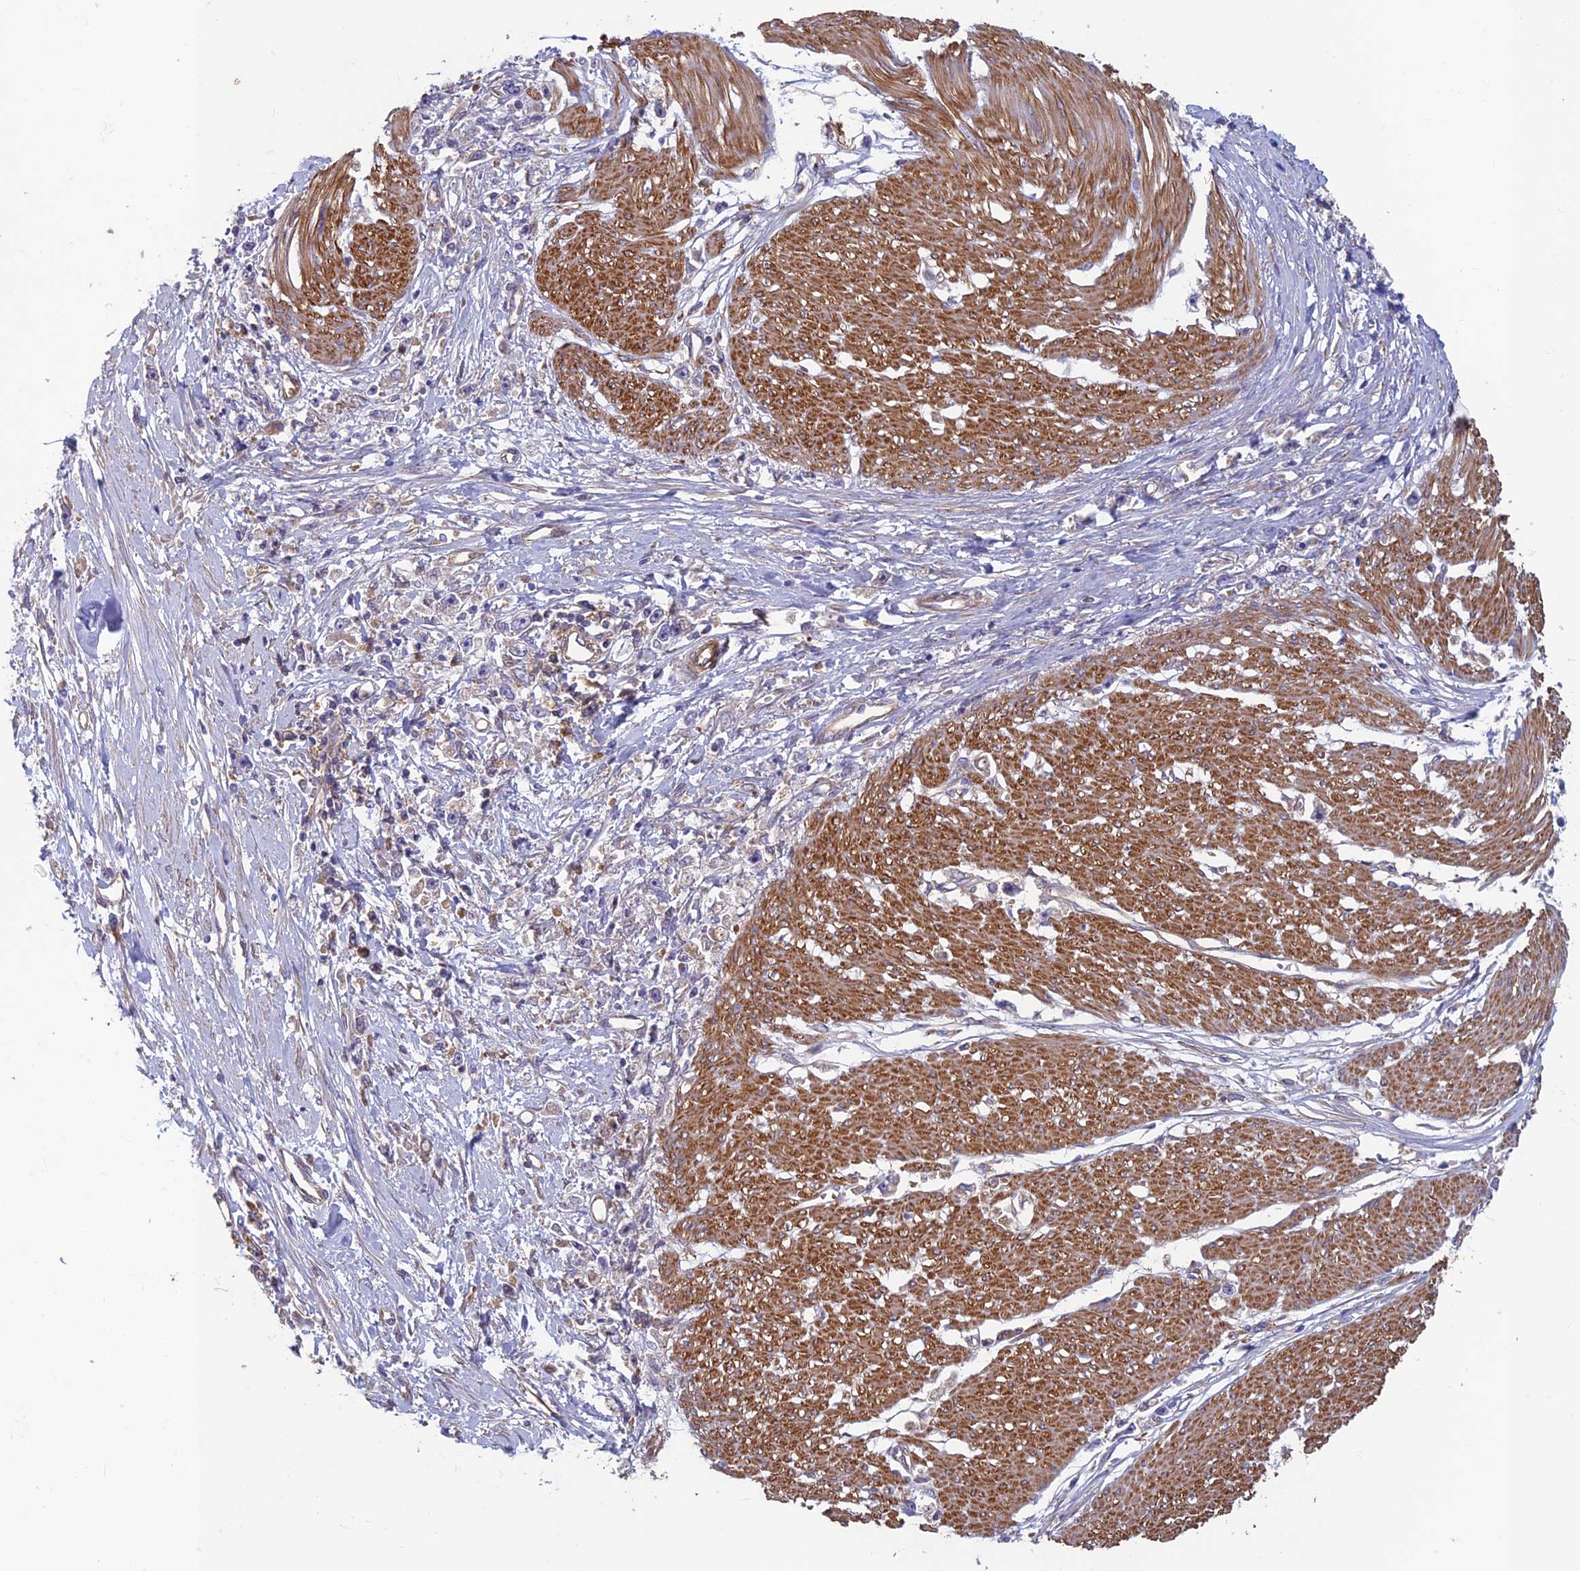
{"staining": {"intensity": "weak", "quantity": "<25%", "location": "cytoplasmic/membranous"}, "tissue": "stomach cancer", "cell_type": "Tumor cells", "image_type": "cancer", "snomed": [{"axis": "morphology", "description": "Adenocarcinoma, NOS"}, {"axis": "topography", "description": "Stomach"}], "caption": "Tumor cells show no significant protein expression in stomach cancer.", "gene": "DNM1L", "patient": {"sex": "female", "age": 59}}